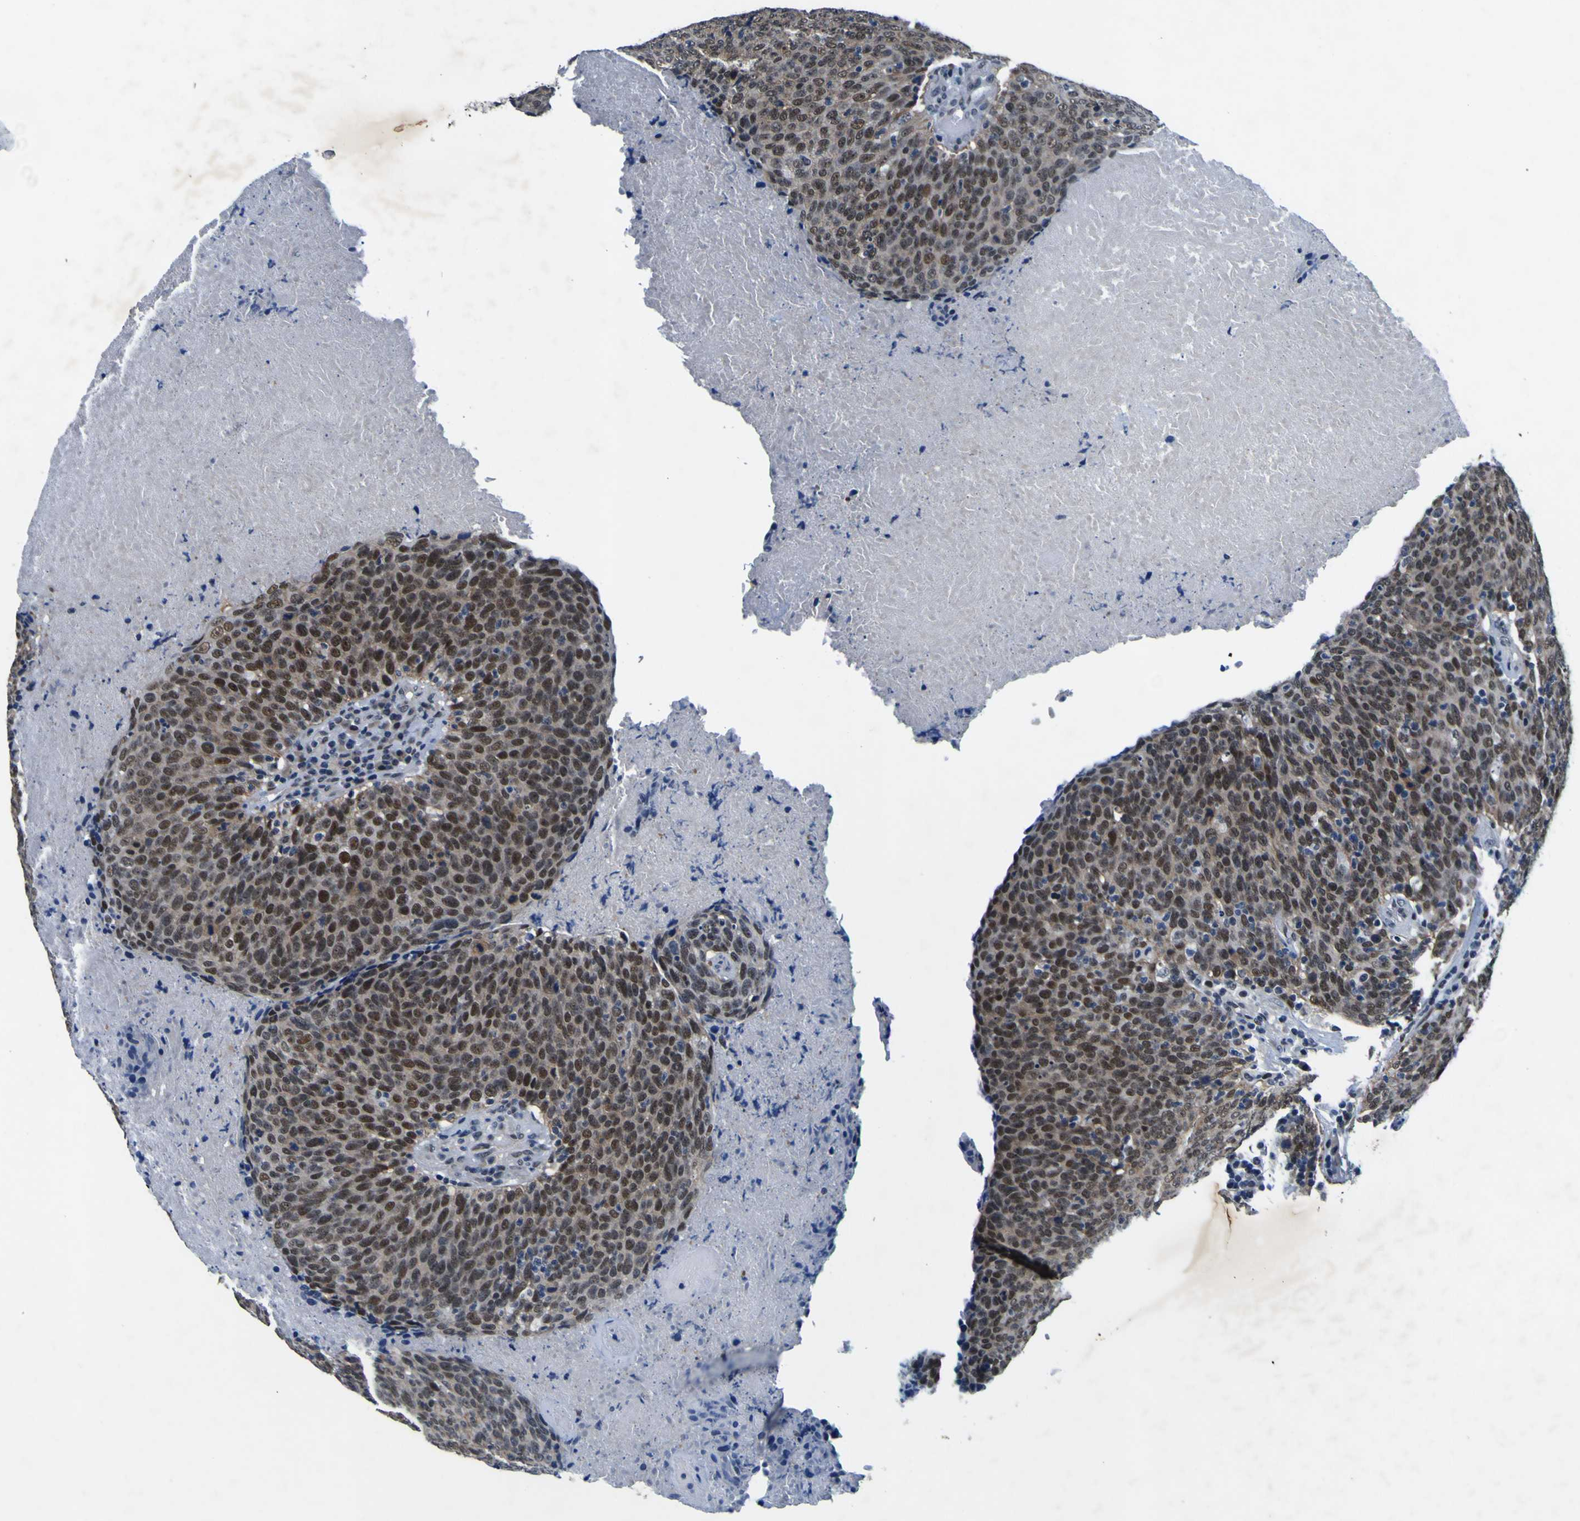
{"staining": {"intensity": "strong", "quantity": ">75%", "location": "nuclear"}, "tissue": "head and neck cancer", "cell_type": "Tumor cells", "image_type": "cancer", "snomed": [{"axis": "morphology", "description": "Squamous cell carcinoma, NOS"}, {"axis": "morphology", "description": "Squamous cell carcinoma, metastatic, NOS"}, {"axis": "topography", "description": "Lymph node"}, {"axis": "topography", "description": "Head-Neck"}], "caption": "Strong nuclear protein staining is present in approximately >75% of tumor cells in head and neck cancer (squamous cell carcinoma).", "gene": "CUL4B", "patient": {"sex": "male", "age": 62}}